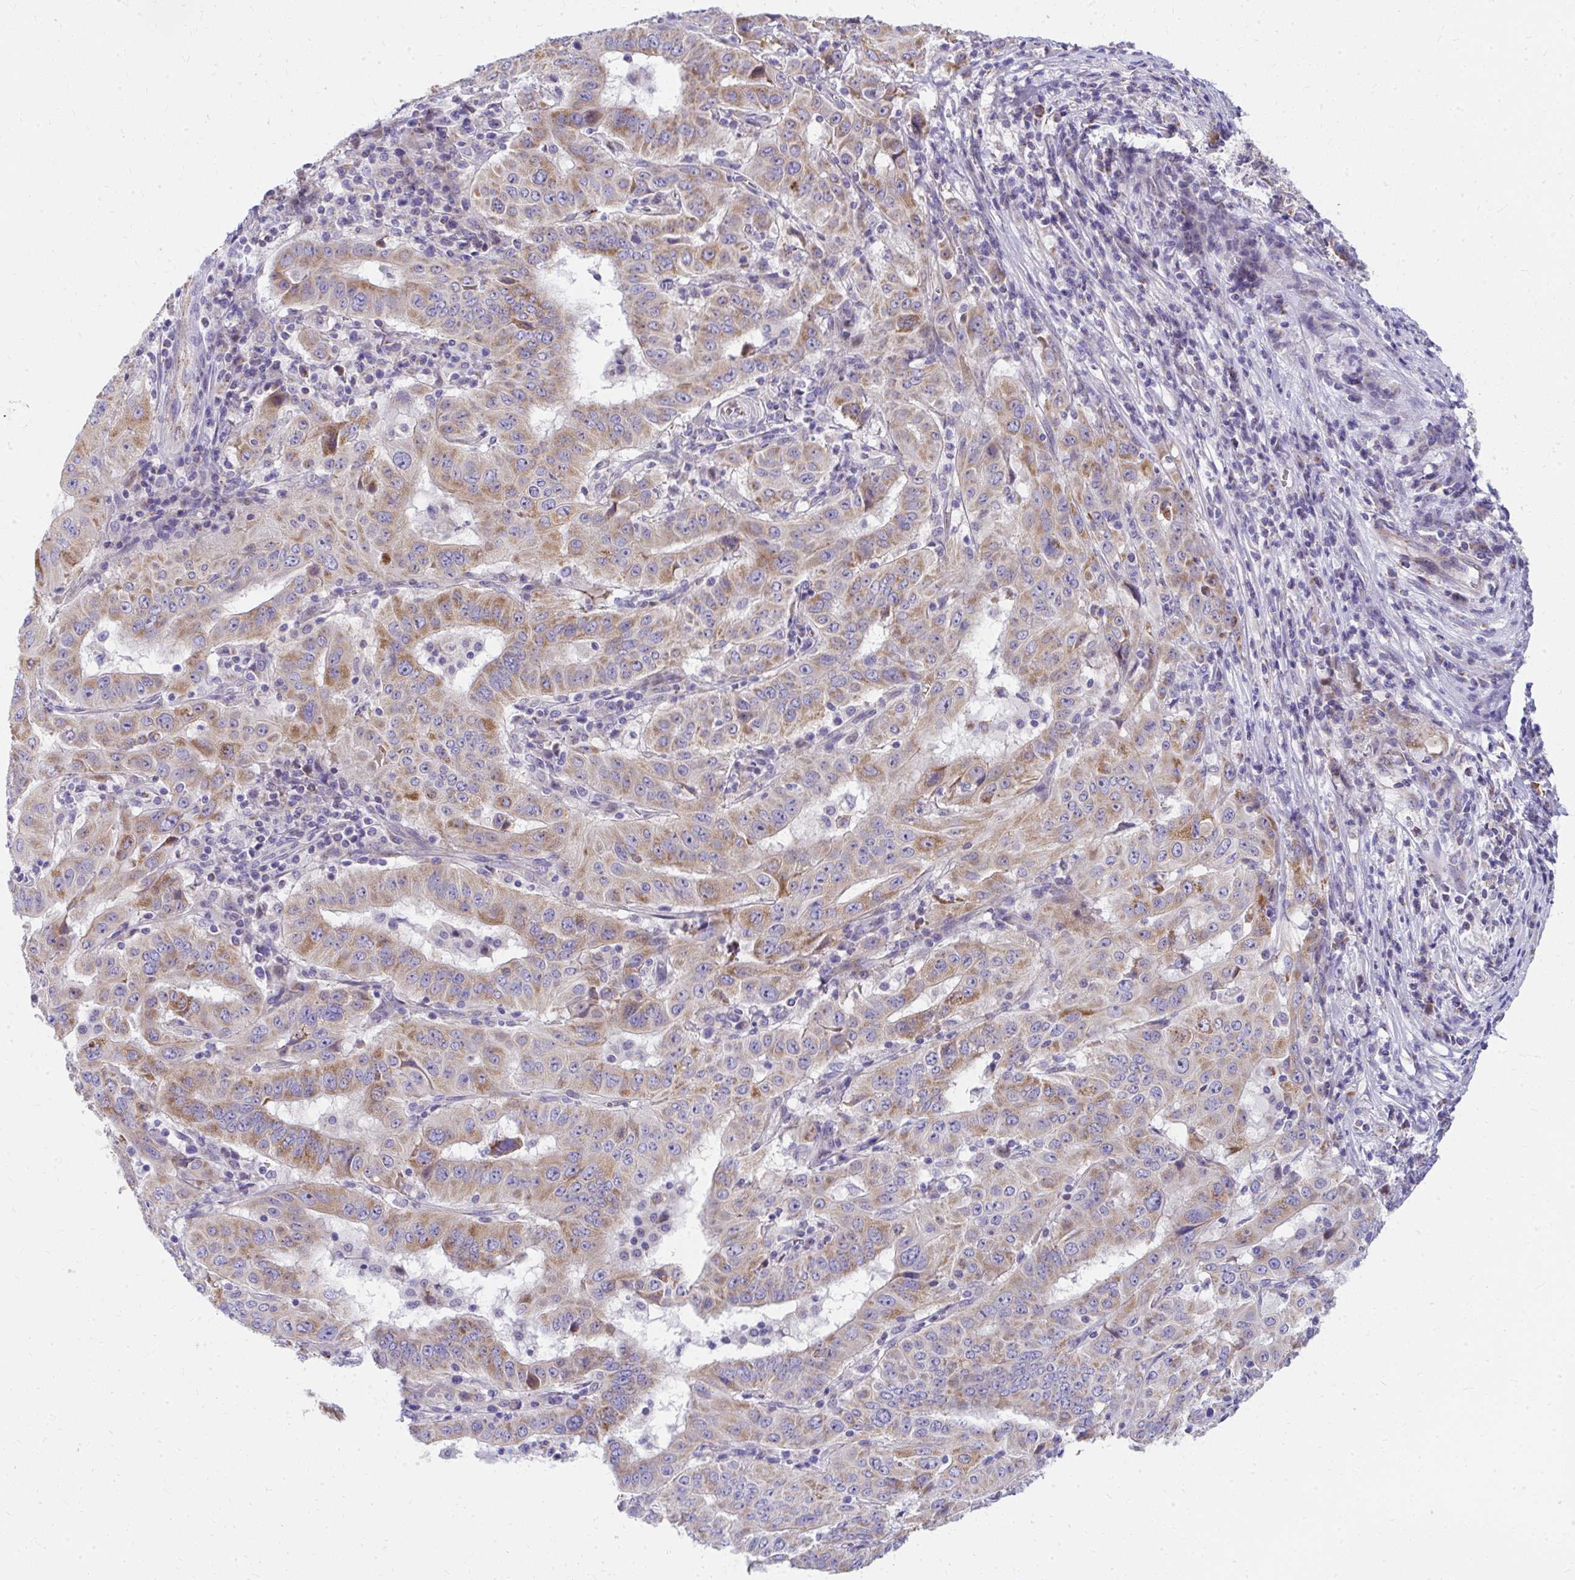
{"staining": {"intensity": "moderate", "quantity": "25%-75%", "location": "cytoplasmic/membranous"}, "tissue": "pancreatic cancer", "cell_type": "Tumor cells", "image_type": "cancer", "snomed": [{"axis": "morphology", "description": "Adenocarcinoma, NOS"}, {"axis": "topography", "description": "Pancreas"}], "caption": "A high-resolution photomicrograph shows immunohistochemistry staining of pancreatic adenocarcinoma, which demonstrates moderate cytoplasmic/membranous staining in approximately 25%-75% of tumor cells. (IHC, brightfield microscopy, high magnification).", "gene": "IL37", "patient": {"sex": "male", "age": 63}}